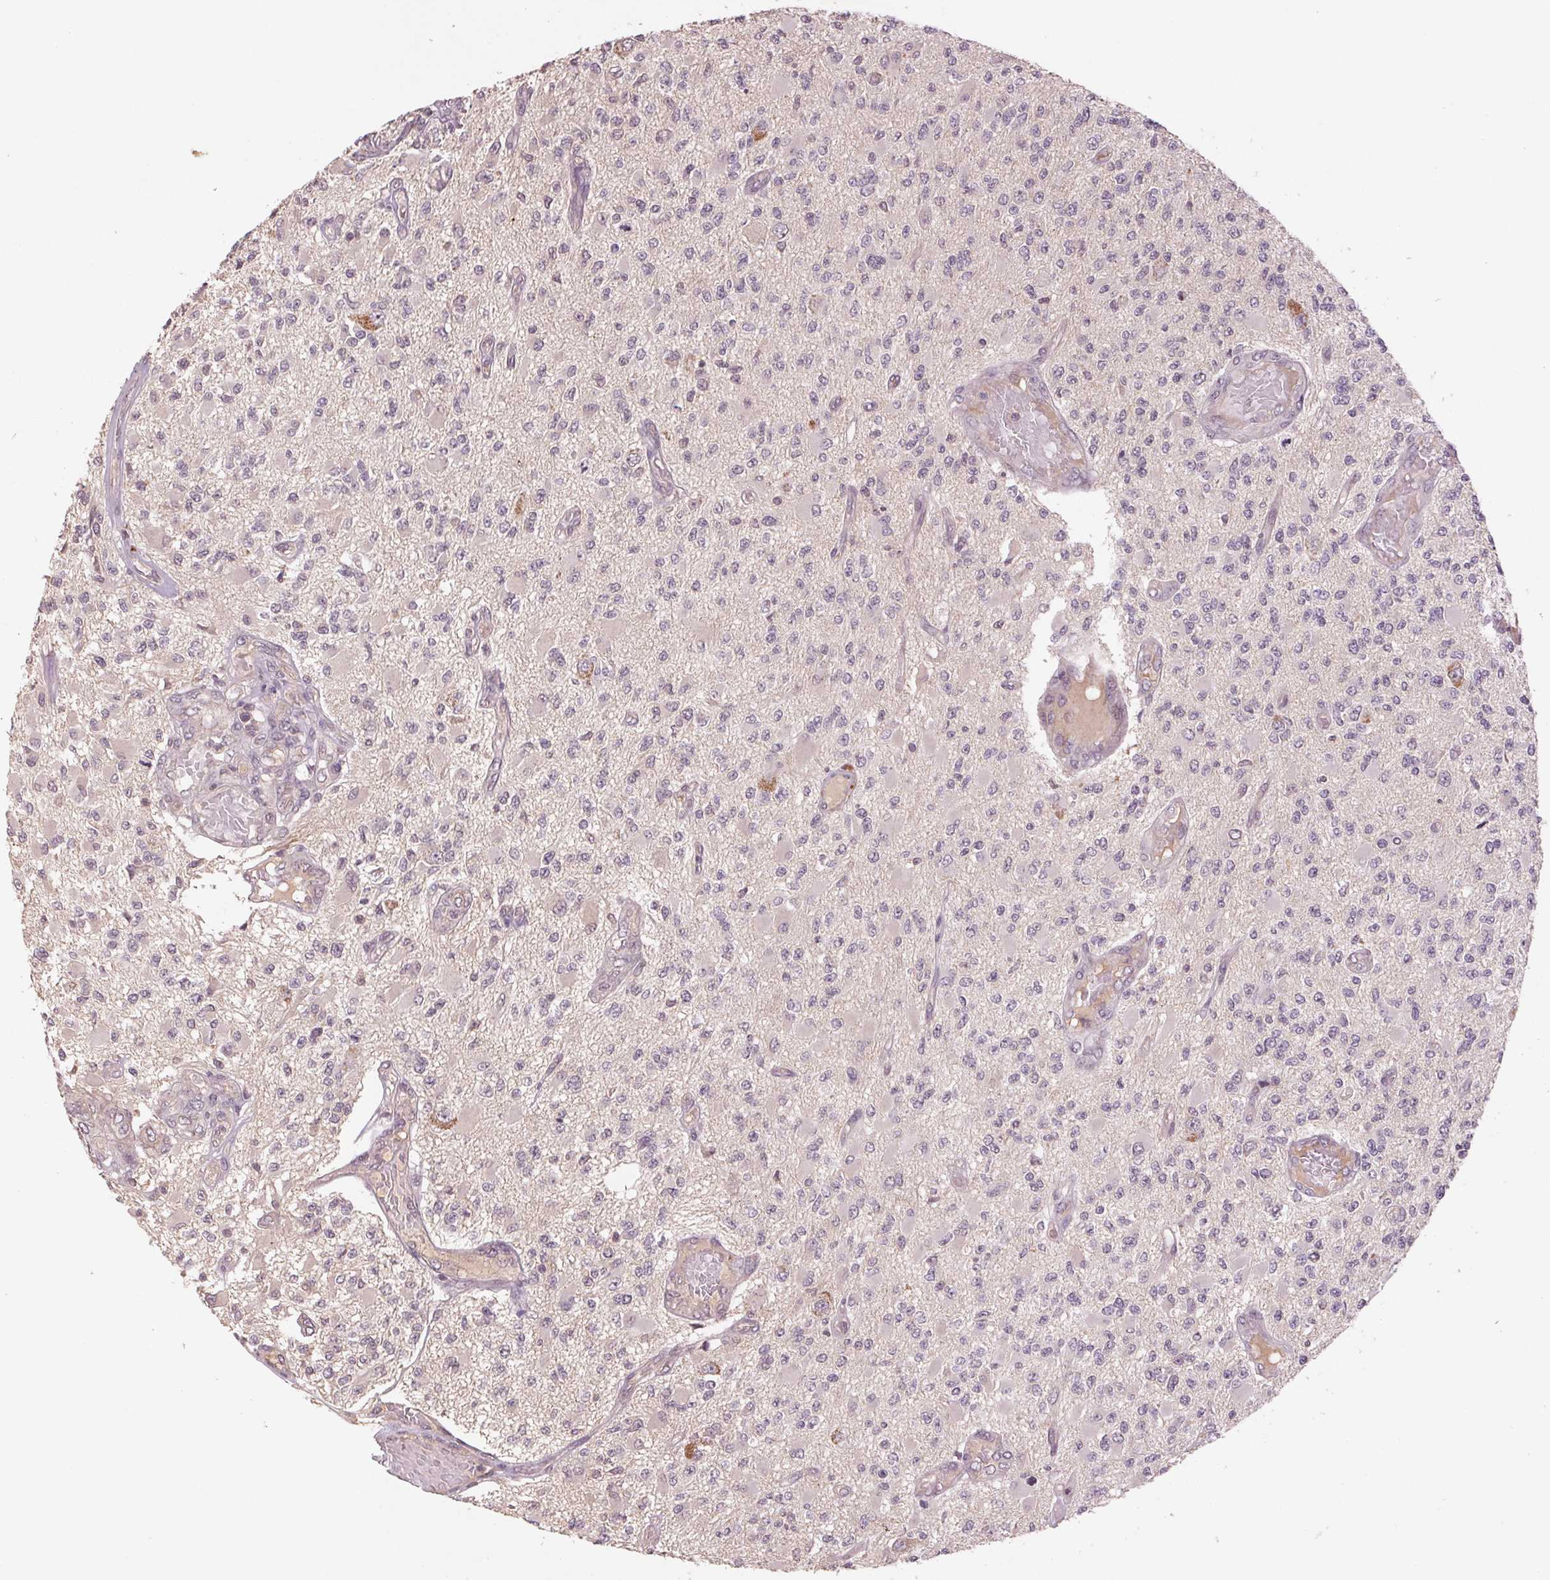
{"staining": {"intensity": "negative", "quantity": "none", "location": "none"}, "tissue": "glioma", "cell_type": "Tumor cells", "image_type": "cancer", "snomed": [{"axis": "morphology", "description": "Glioma, malignant, High grade"}, {"axis": "topography", "description": "Brain"}], "caption": "Photomicrograph shows no significant protein staining in tumor cells of malignant glioma (high-grade).", "gene": "SMLR1", "patient": {"sex": "female", "age": 63}}